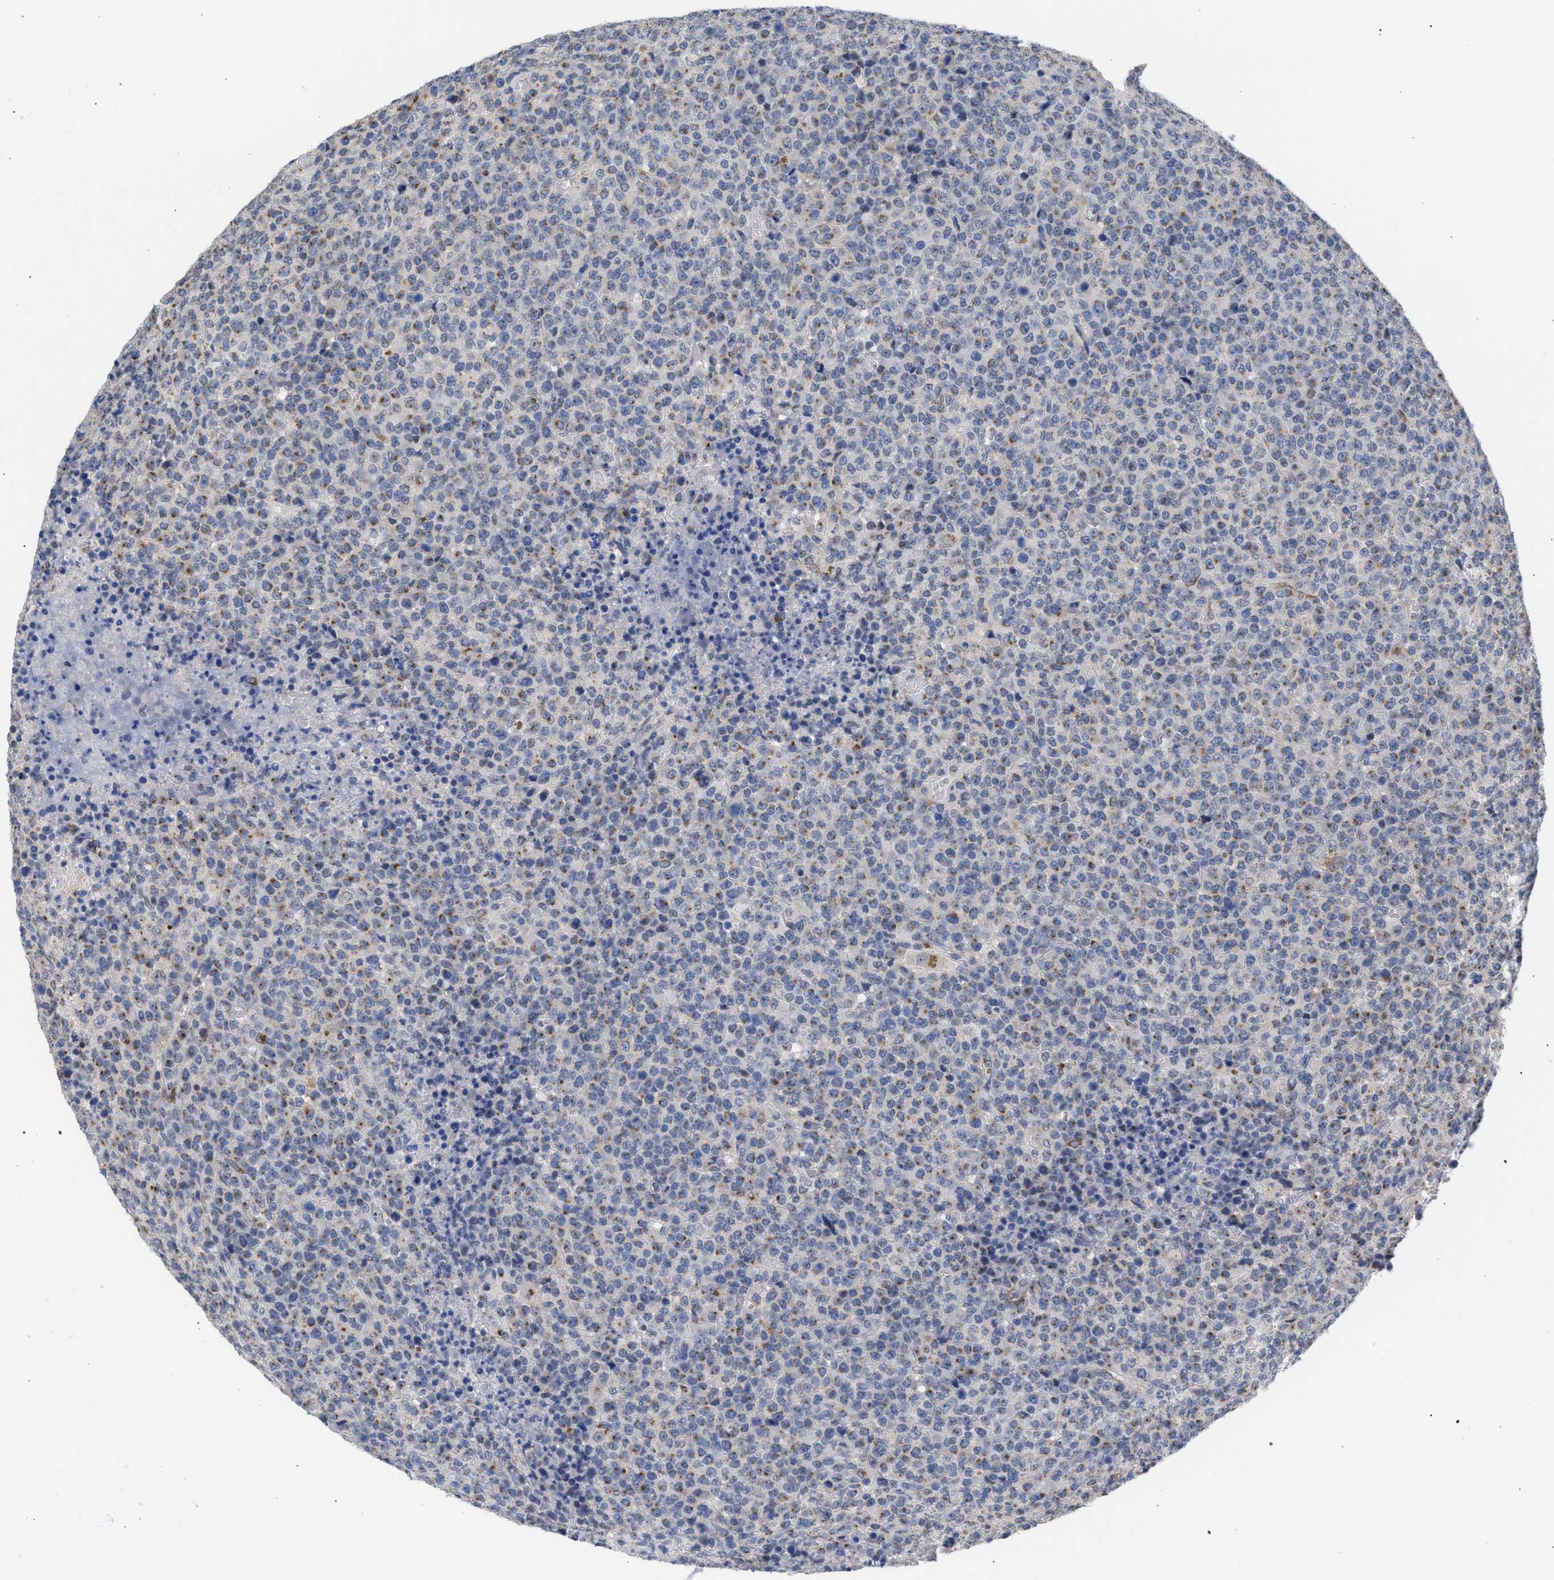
{"staining": {"intensity": "weak", "quantity": "25%-75%", "location": "cytoplasmic/membranous"}, "tissue": "lymphoma", "cell_type": "Tumor cells", "image_type": "cancer", "snomed": [{"axis": "morphology", "description": "Malignant lymphoma, non-Hodgkin's type, High grade"}, {"axis": "topography", "description": "Lymph node"}], "caption": "Brown immunohistochemical staining in lymphoma displays weak cytoplasmic/membranous staining in approximately 25%-75% of tumor cells.", "gene": "GOLGA2", "patient": {"sex": "male", "age": 13}}